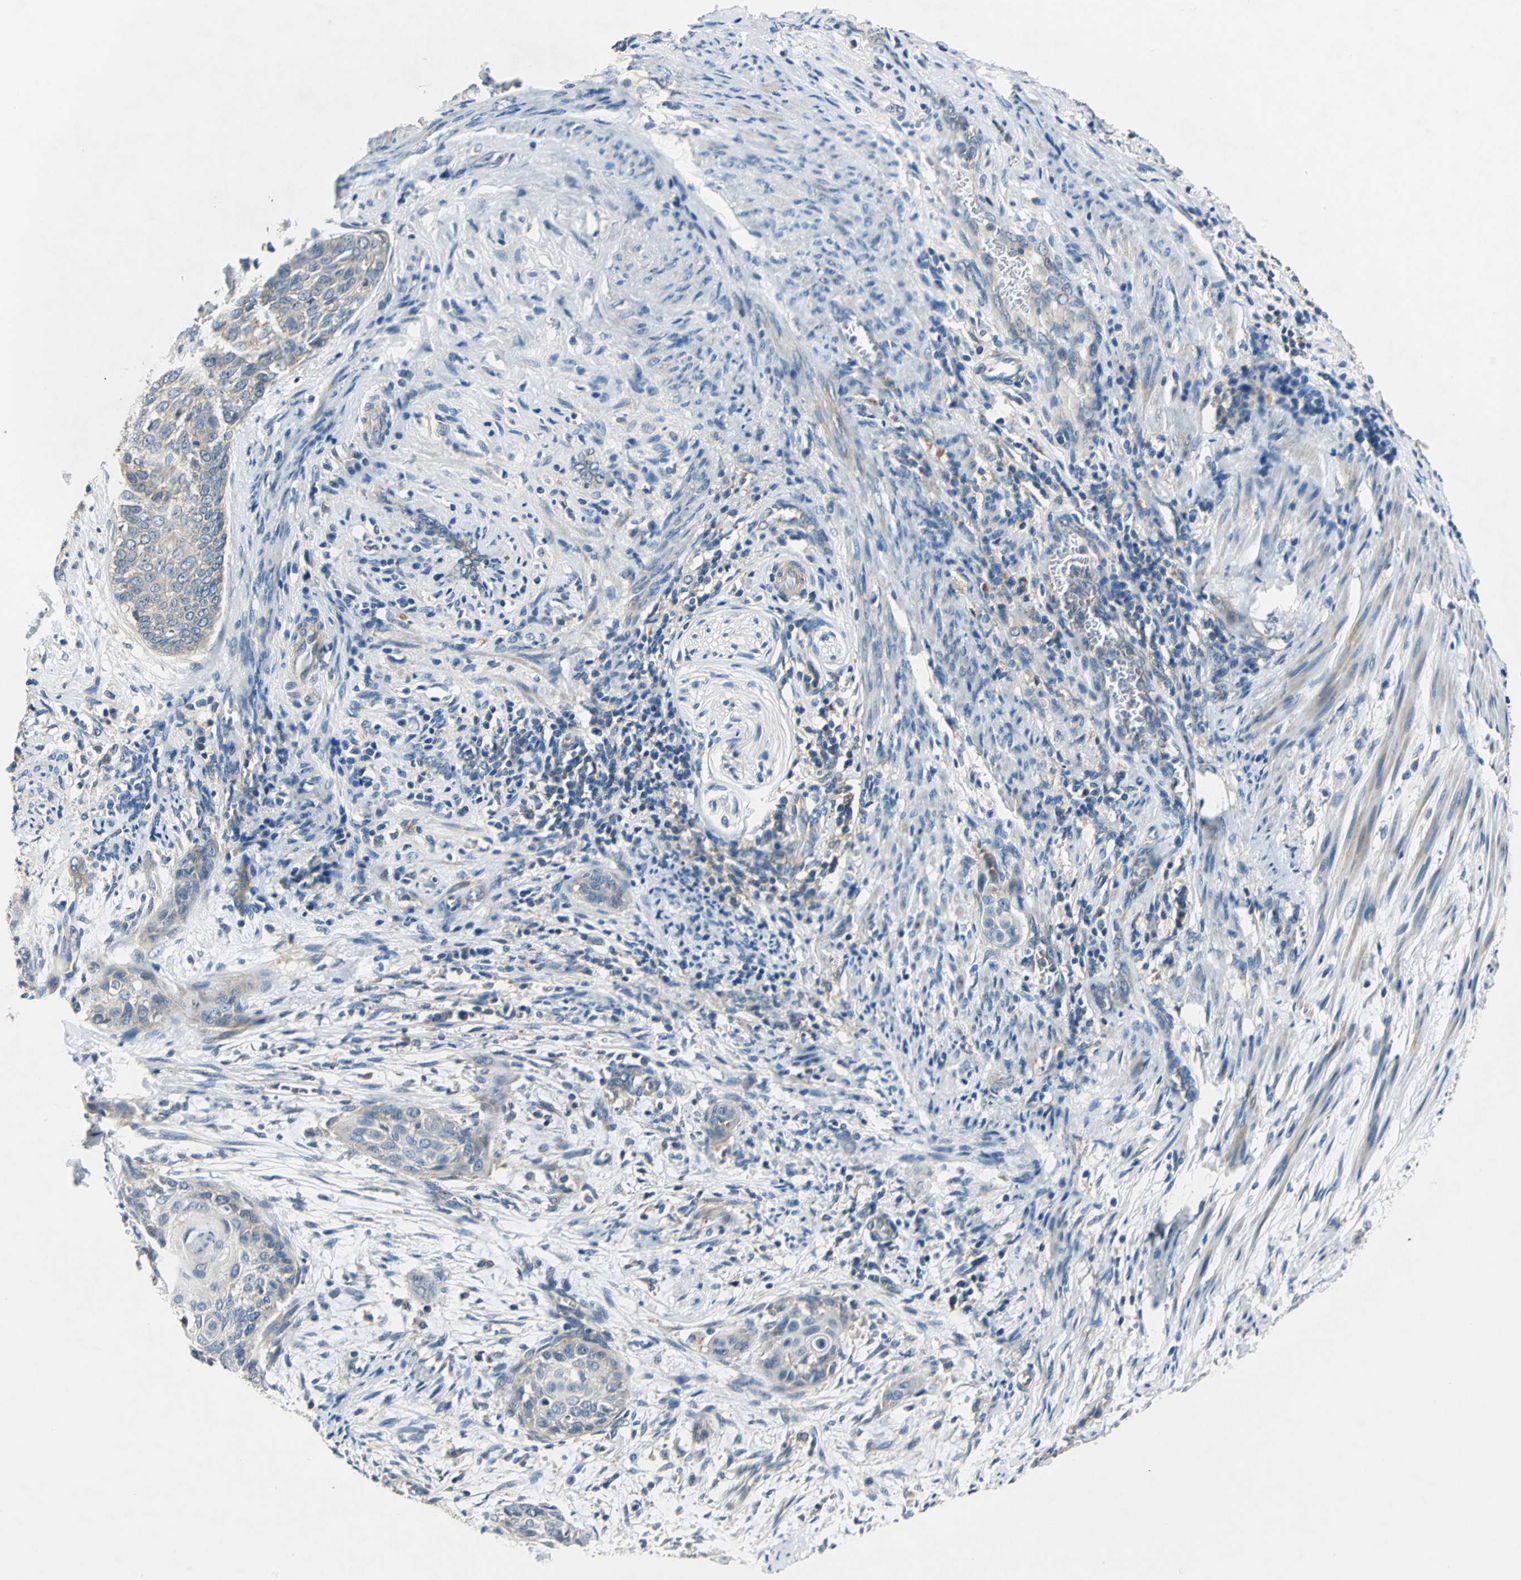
{"staining": {"intensity": "weak", "quantity": ">75%", "location": "cytoplasmic/membranous"}, "tissue": "cervical cancer", "cell_type": "Tumor cells", "image_type": "cancer", "snomed": [{"axis": "morphology", "description": "Squamous cell carcinoma, NOS"}, {"axis": "topography", "description": "Cervix"}], "caption": "A photomicrograph of human cervical squamous cell carcinoma stained for a protein demonstrates weak cytoplasmic/membranous brown staining in tumor cells. The staining is performed using DAB (3,3'-diaminobenzidine) brown chromogen to label protein expression. The nuclei are counter-stained blue using hematoxylin.", "gene": "DDX3Y", "patient": {"sex": "female", "age": 33}}